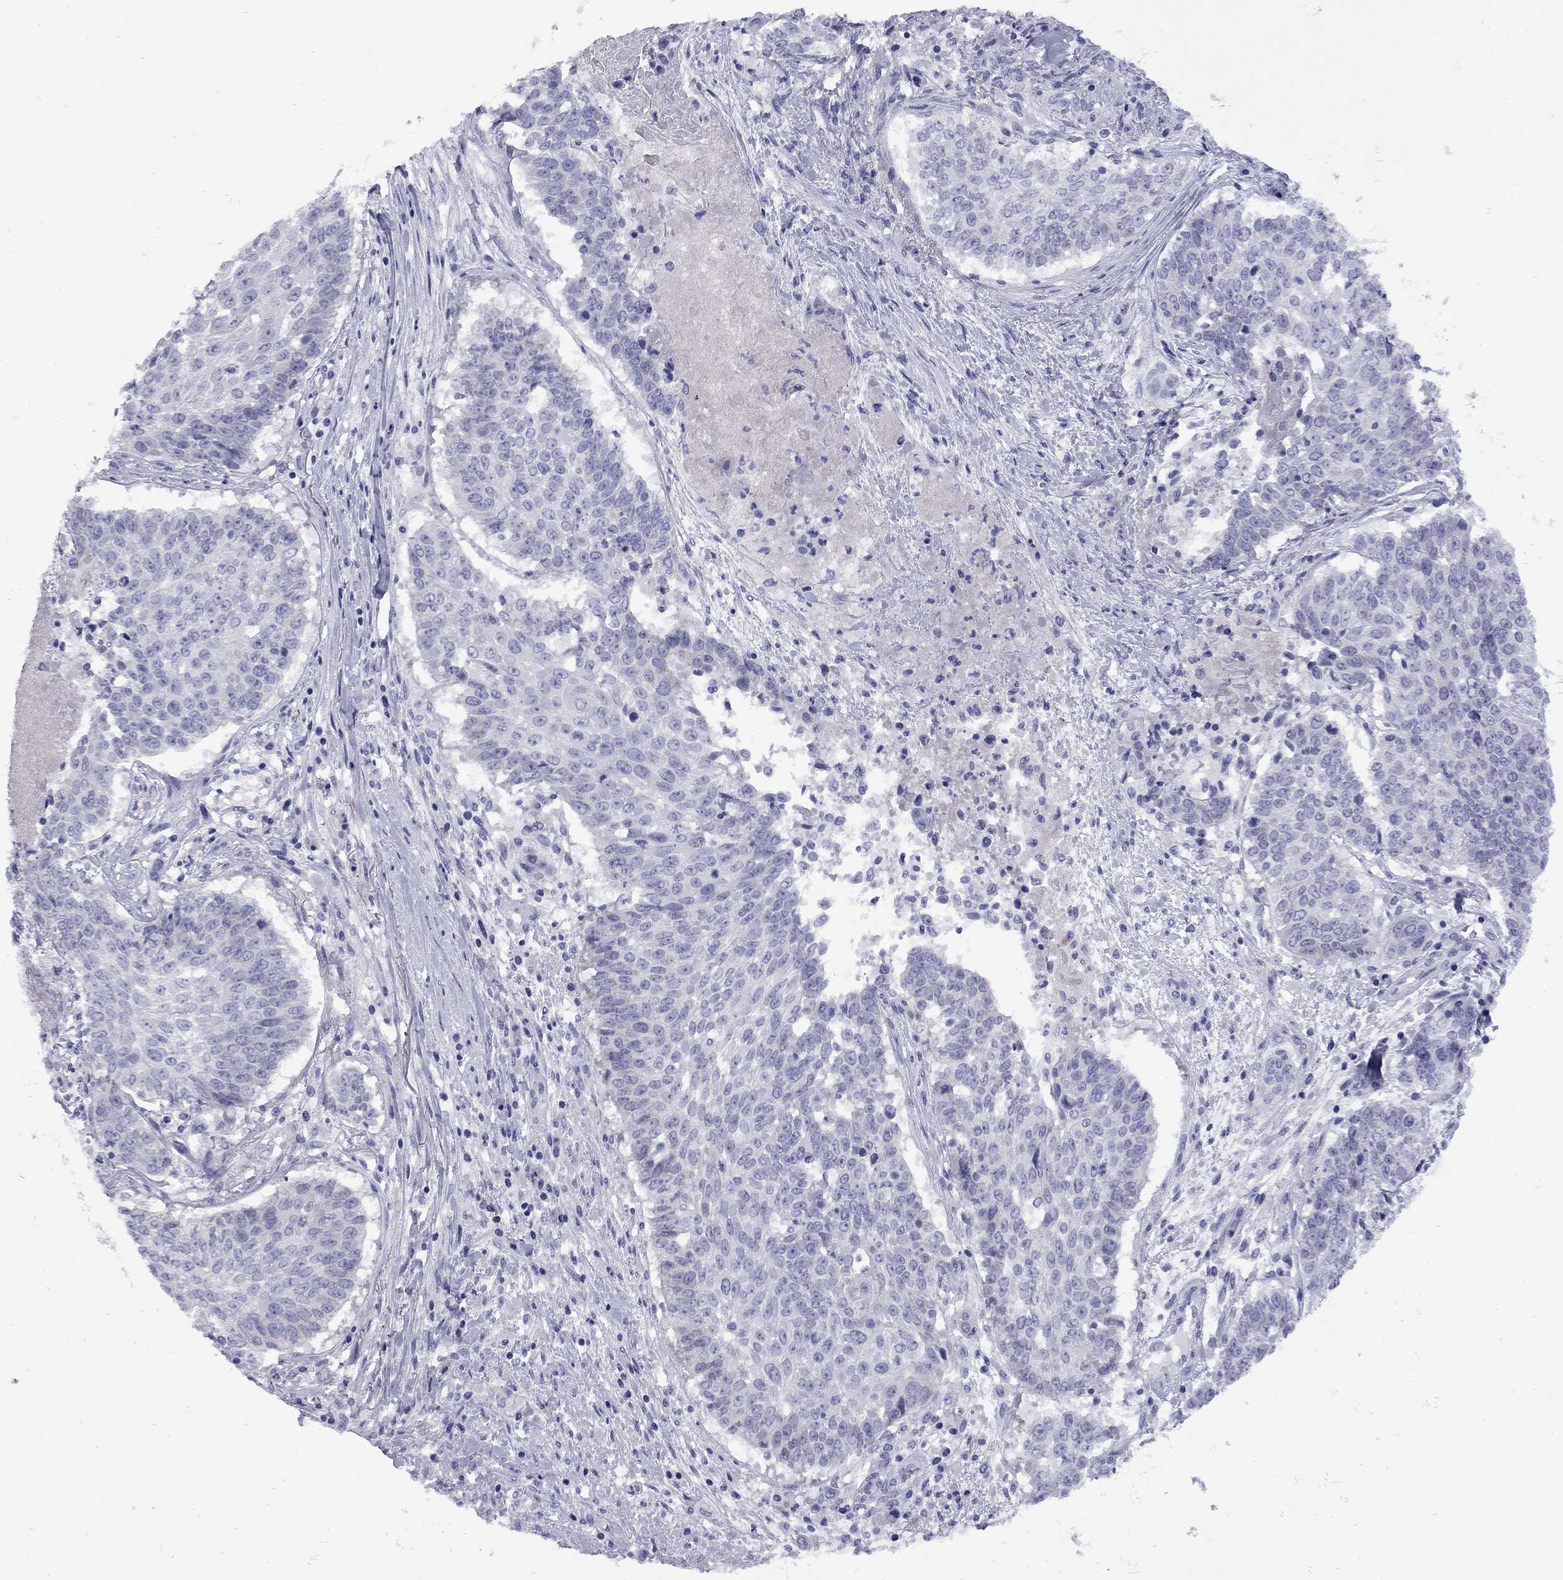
{"staining": {"intensity": "negative", "quantity": "none", "location": "none"}, "tissue": "lung cancer", "cell_type": "Tumor cells", "image_type": "cancer", "snomed": [{"axis": "morphology", "description": "Squamous cell carcinoma, NOS"}, {"axis": "topography", "description": "Lung"}], "caption": "This is an IHC photomicrograph of lung cancer (squamous cell carcinoma). There is no staining in tumor cells.", "gene": "EPPIN", "patient": {"sex": "male", "age": 64}}